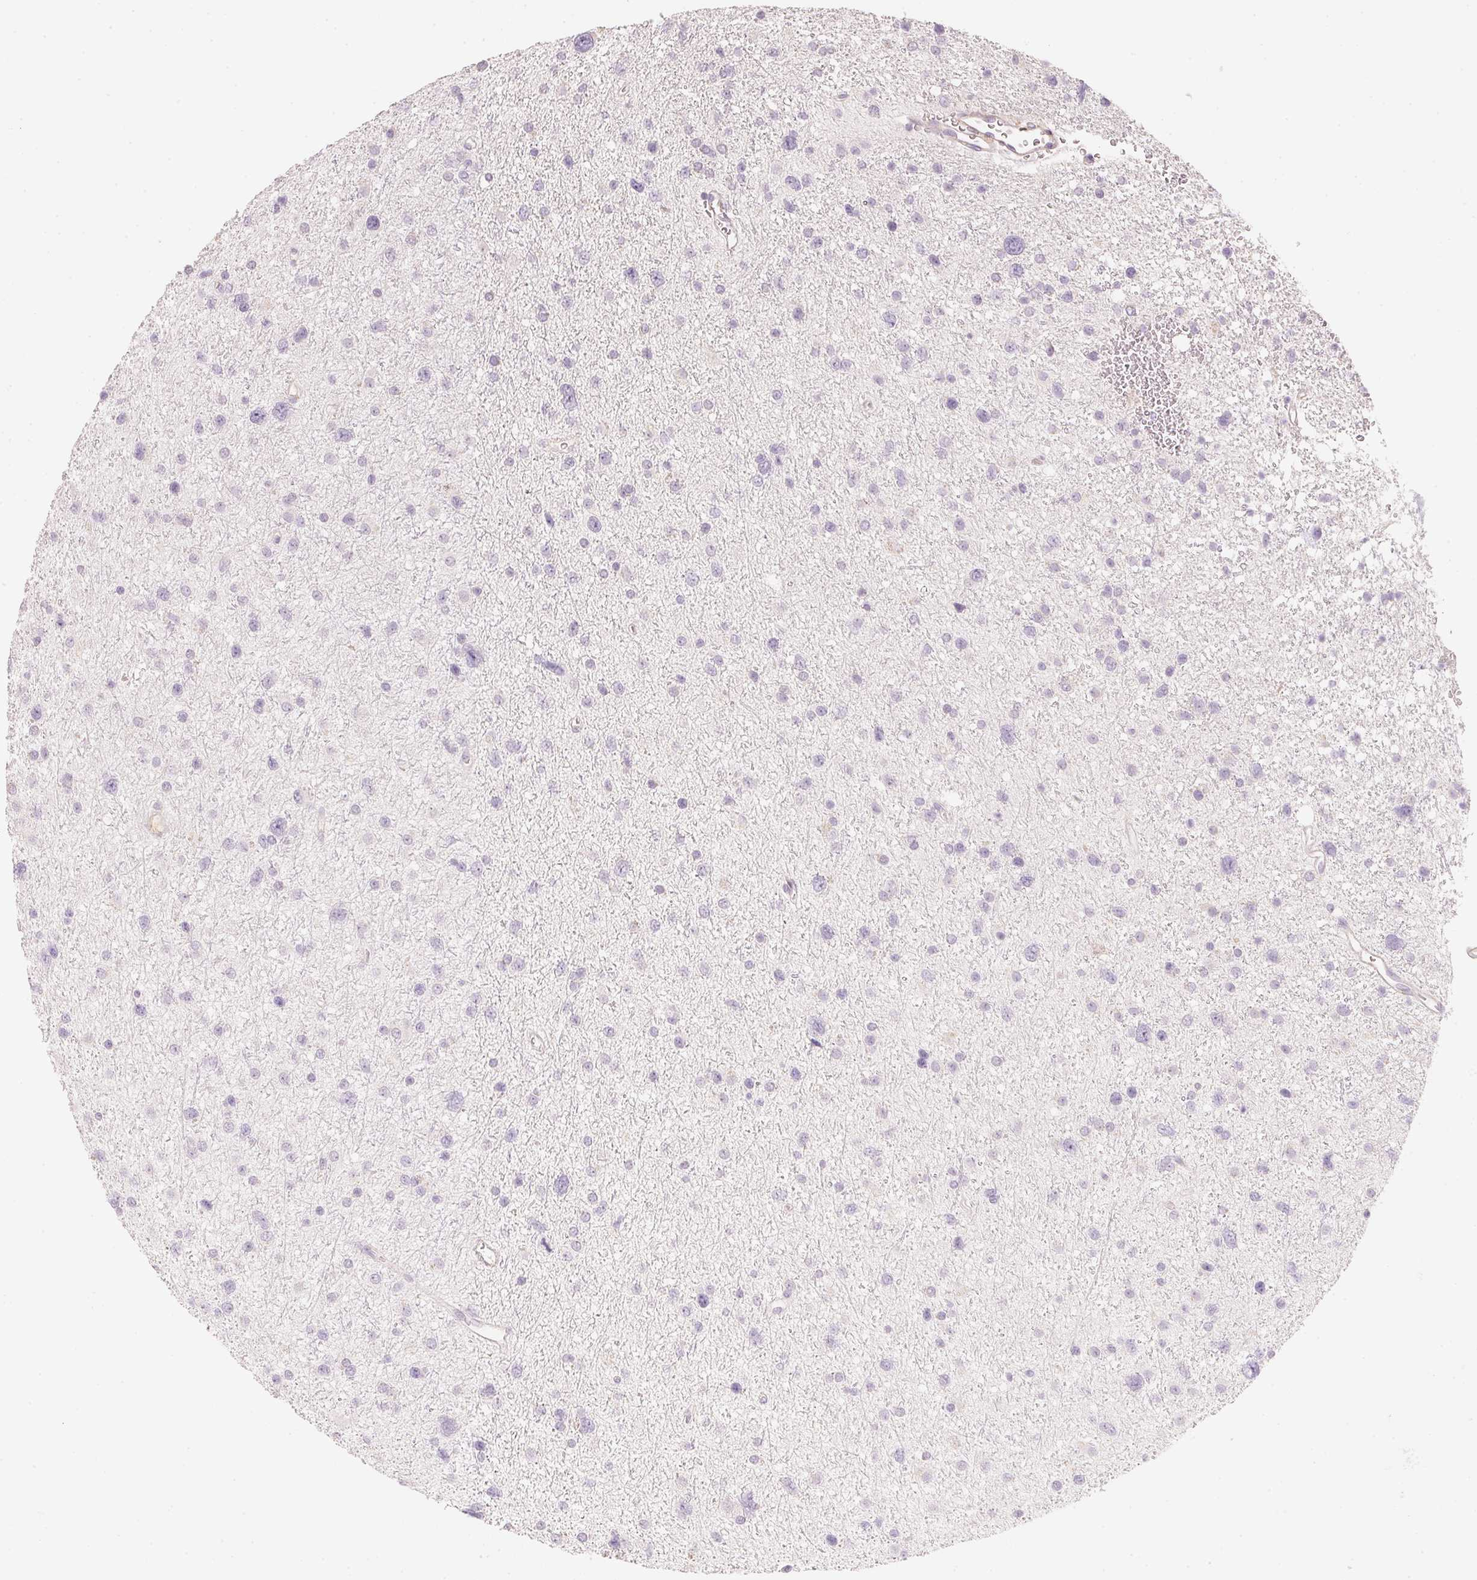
{"staining": {"intensity": "negative", "quantity": "none", "location": "none"}, "tissue": "glioma", "cell_type": "Tumor cells", "image_type": "cancer", "snomed": [{"axis": "morphology", "description": "Glioma, malignant, Low grade"}, {"axis": "topography", "description": "Brain"}], "caption": "Immunohistochemistry image of malignant low-grade glioma stained for a protein (brown), which shows no positivity in tumor cells.", "gene": "RMDN2", "patient": {"sex": "female", "age": 55}}